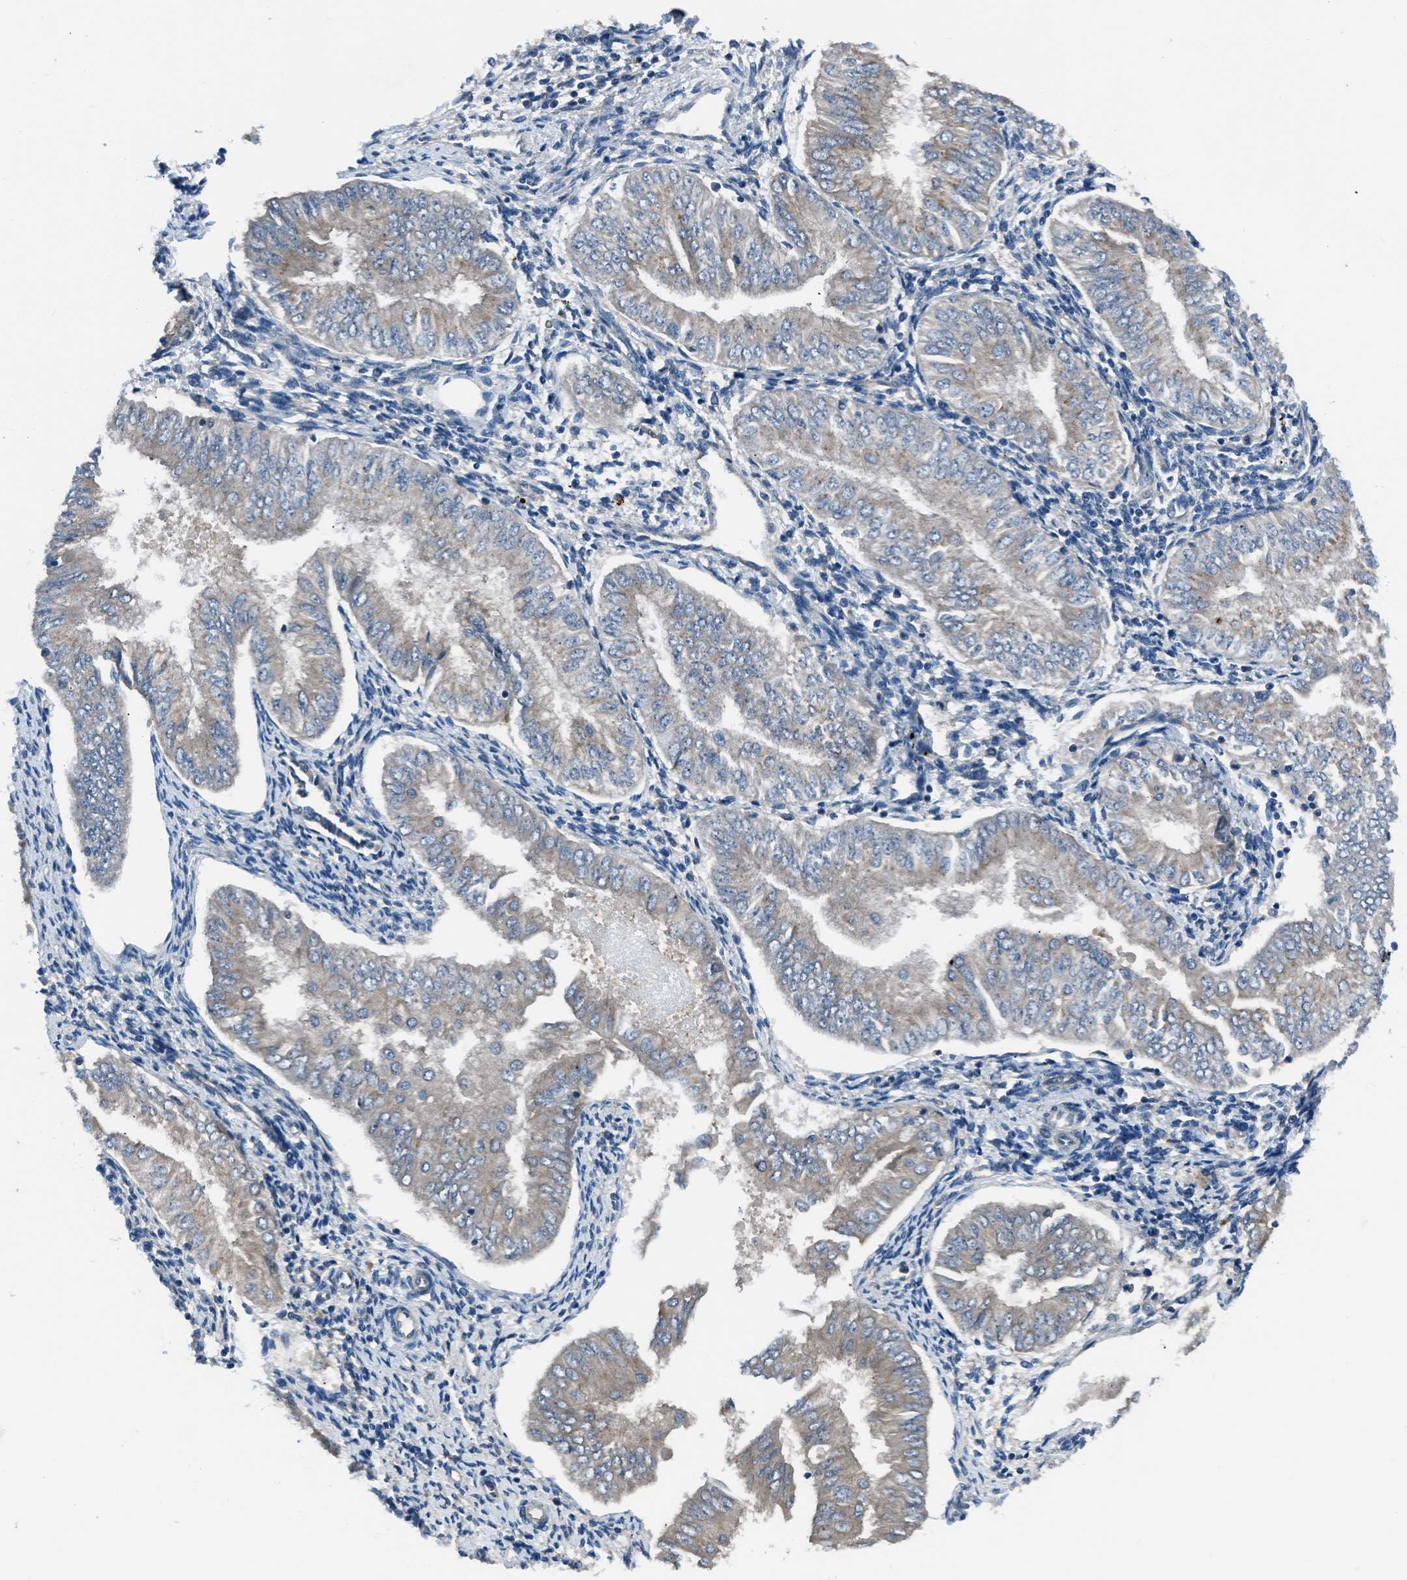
{"staining": {"intensity": "negative", "quantity": "none", "location": "none"}, "tissue": "endometrial cancer", "cell_type": "Tumor cells", "image_type": "cancer", "snomed": [{"axis": "morphology", "description": "Adenocarcinoma, NOS"}, {"axis": "topography", "description": "Endometrium"}], "caption": "Immunohistochemistry (IHC) histopathology image of neoplastic tissue: human endometrial cancer stained with DAB (3,3'-diaminobenzidine) displays no significant protein positivity in tumor cells. (DAB immunohistochemistry with hematoxylin counter stain).", "gene": "SLC38A6", "patient": {"sex": "female", "age": 53}}